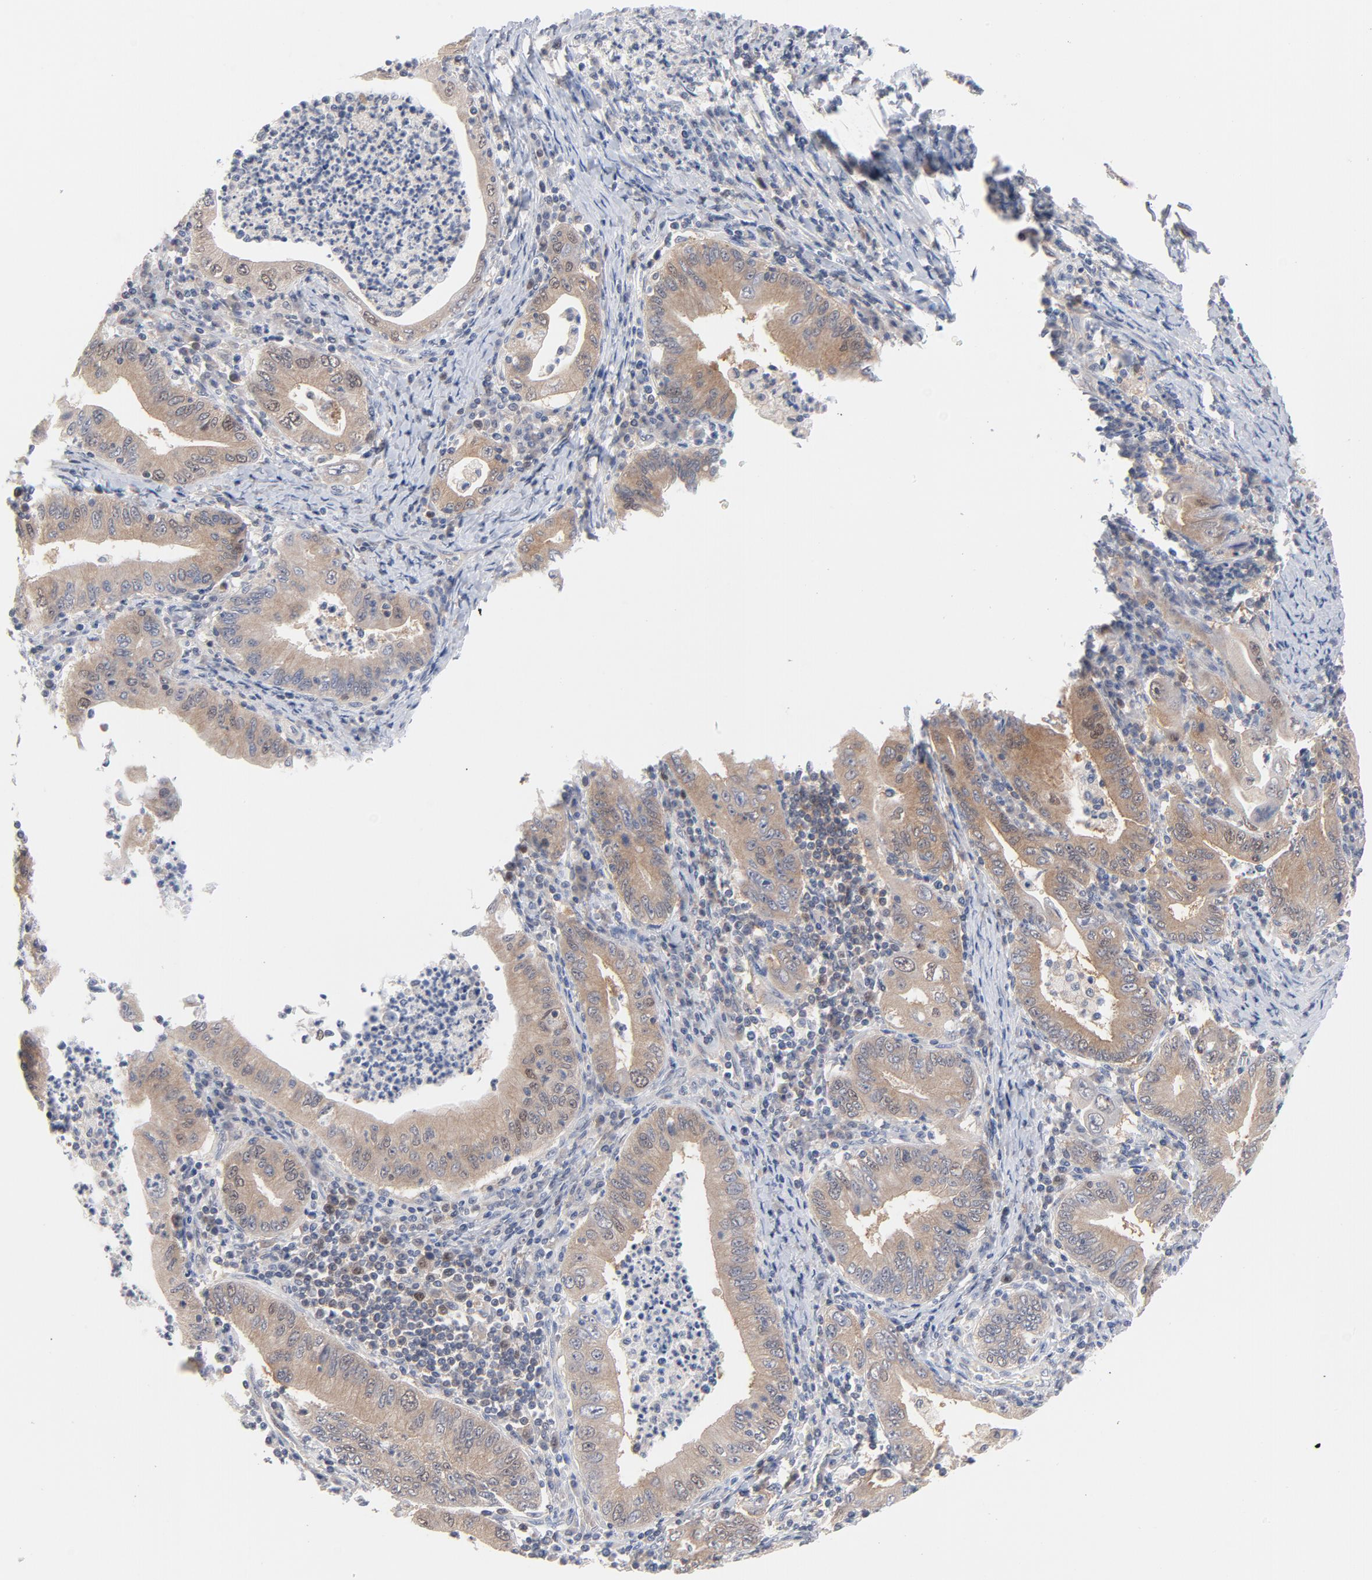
{"staining": {"intensity": "weak", "quantity": ">75%", "location": "cytoplasmic/membranous"}, "tissue": "stomach cancer", "cell_type": "Tumor cells", "image_type": "cancer", "snomed": [{"axis": "morphology", "description": "Normal tissue, NOS"}, {"axis": "morphology", "description": "Adenocarcinoma, NOS"}, {"axis": "topography", "description": "Esophagus"}, {"axis": "topography", "description": "Stomach, upper"}, {"axis": "topography", "description": "Peripheral nerve tissue"}], "caption": "Stomach adenocarcinoma was stained to show a protein in brown. There is low levels of weak cytoplasmic/membranous expression in approximately >75% of tumor cells.", "gene": "UBL4A", "patient": {"sex": "male", "age": 62}}